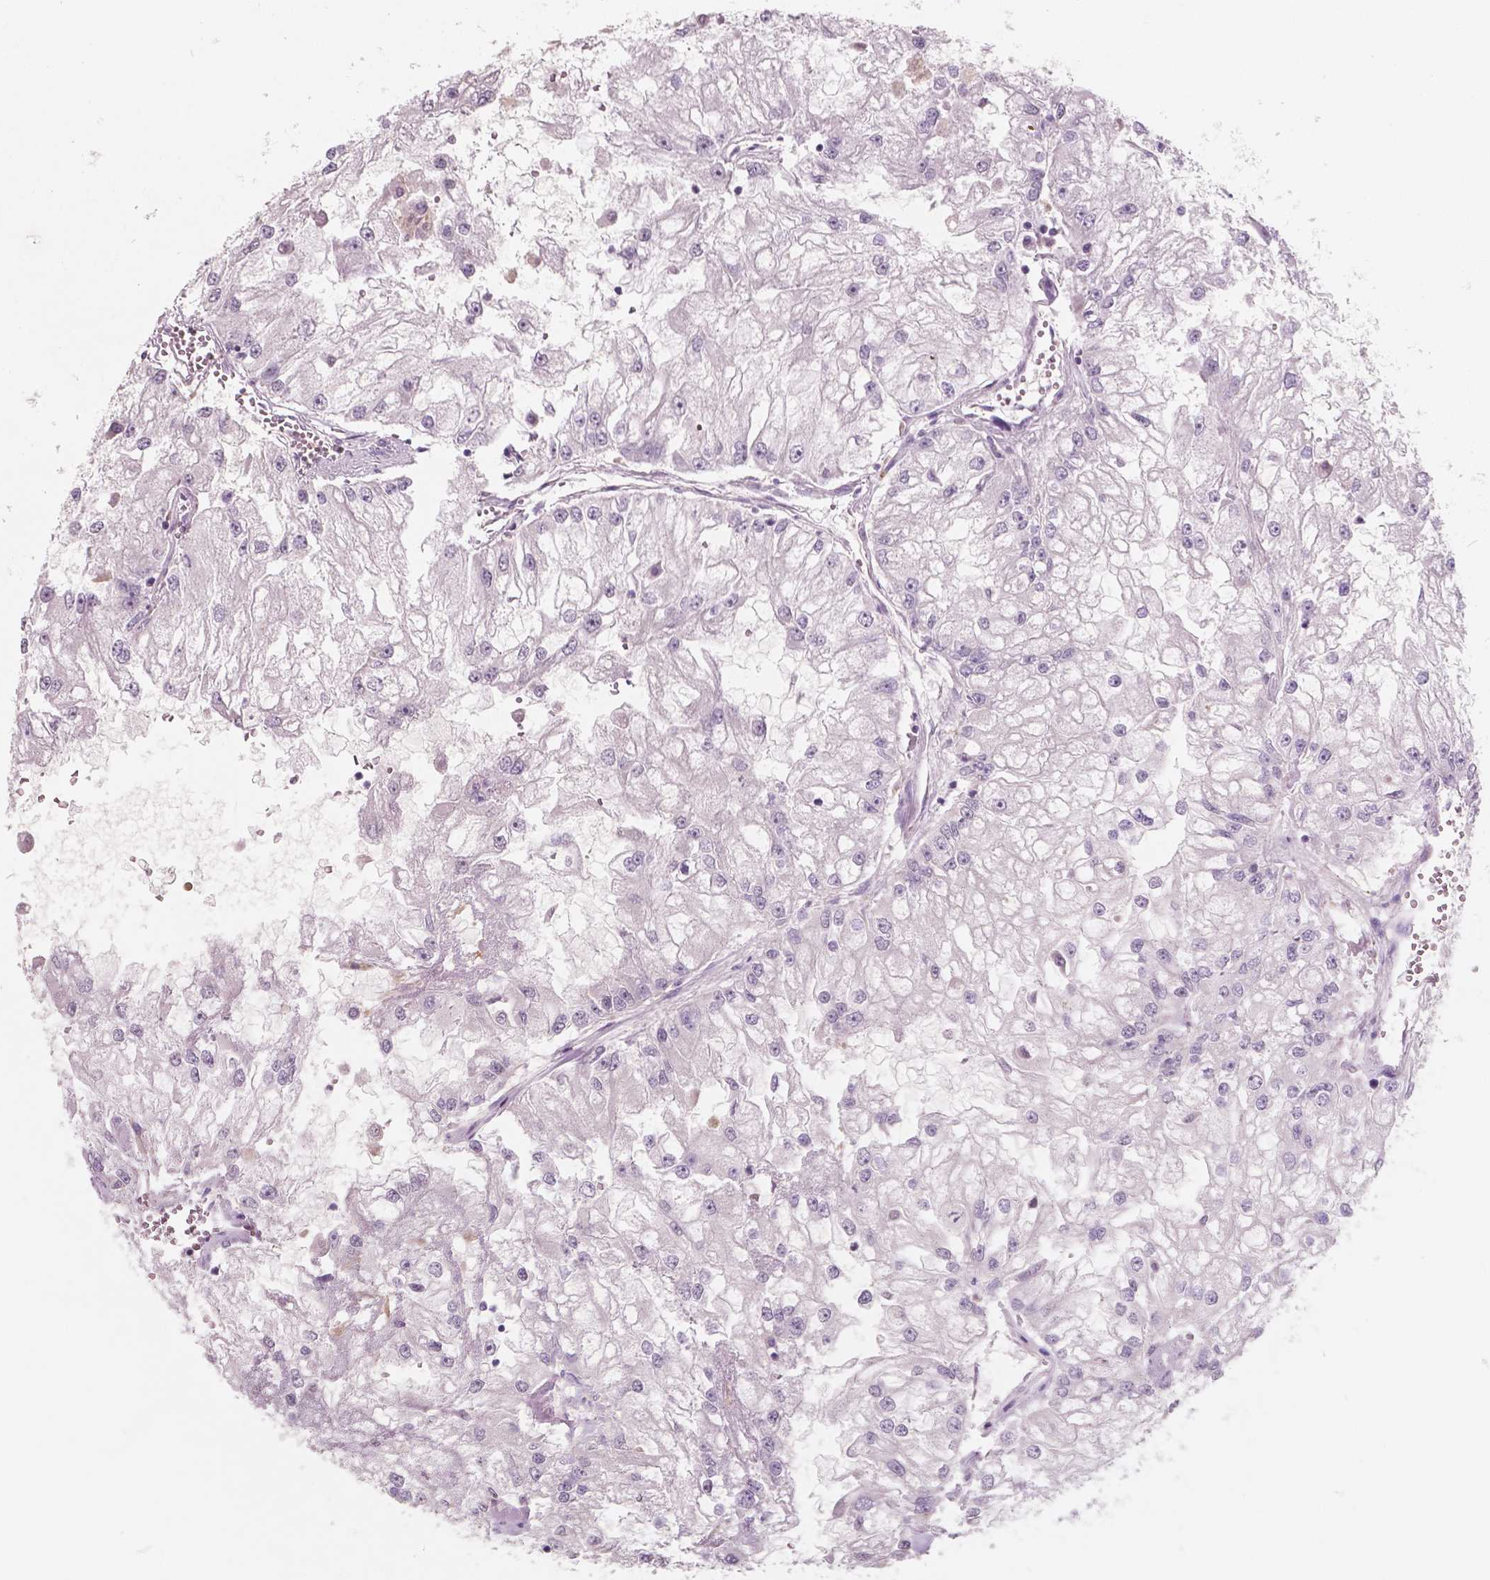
{"staining": {"intensity": "negative", "quantity": "none", "location": "none"}, "tissue": "renal cancer", "cell_type": "Tumor cells", "image_type": "cancer", "snomed": [{"axis": "morphology", "description": "Adenocarcinoma, NOS"}, {"axis": "topography", "description": "Kidney"}], "caption": "Protein analysis of renal cancer exhibits no significant staining in tumor cells. (IHC, brightfield microscopy, high magnification).", "gene": "AWAT1", "patient": {"sex": "male", "age": 59}}